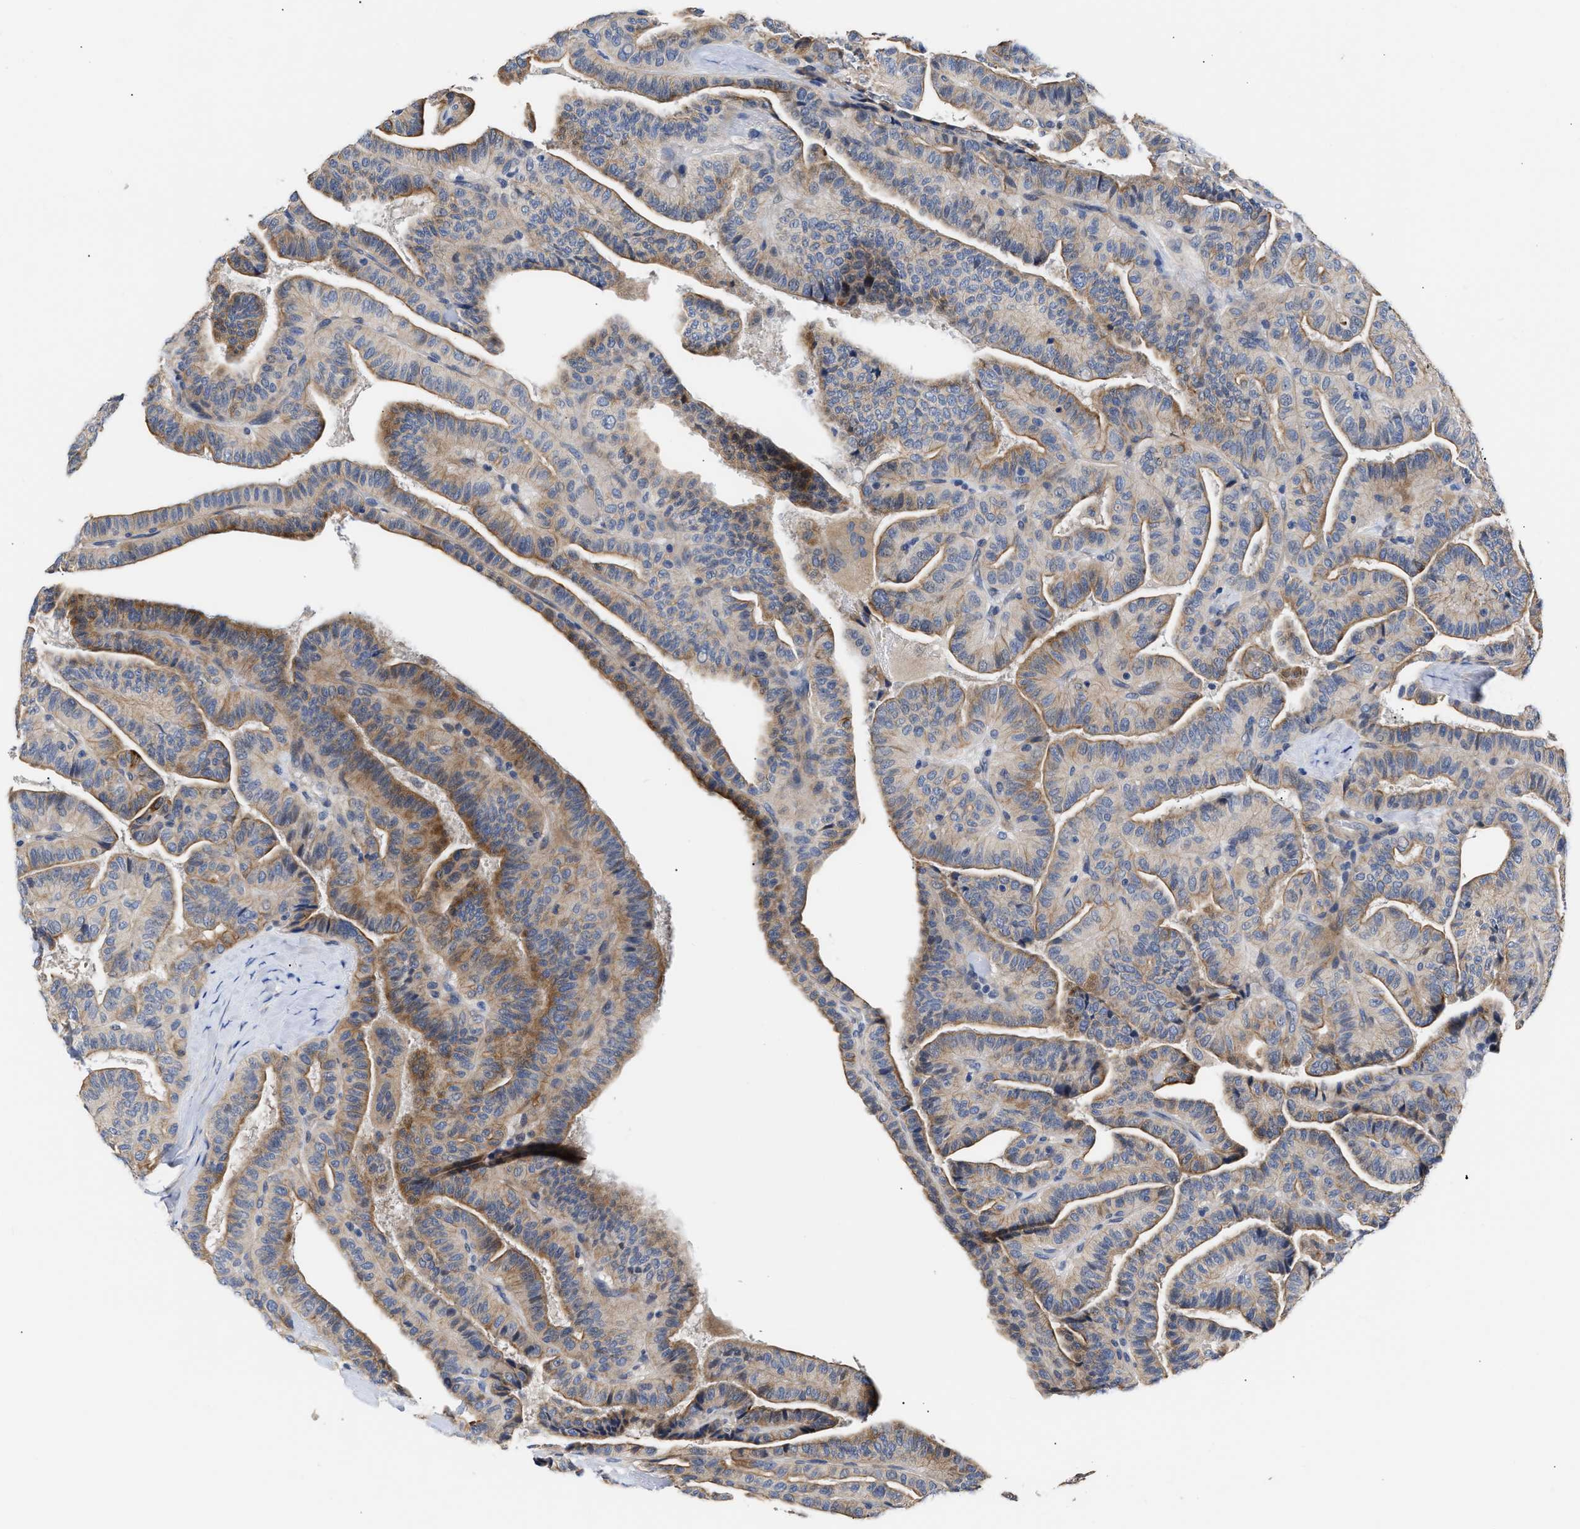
{"staining": {"intensity": "moderate", "quantity": "<25%", "location": "cytoplasmic/membranous"}, "tissue": "thyroid cancer", "cell_type": "Tumor cells", "image_type": "cancer", "snomed": [{"axis": "morphology", "description": "Papillary adenocarcinoma, NOS"}, {"axis": "topography", "description": "Thyroid gland"}], "caption": "The image shows a brown stain indicating the presence of a protein in the cytoplasmic/membranous of tumor cells in thyroid papillary adenocarcinoma. (DAB (3,3'-diaminobenzidine) = brown stain, brightfield microscopy at high magnification).", "gene": "CCDC146", "patient": {"sex": "male", "age": 77}}